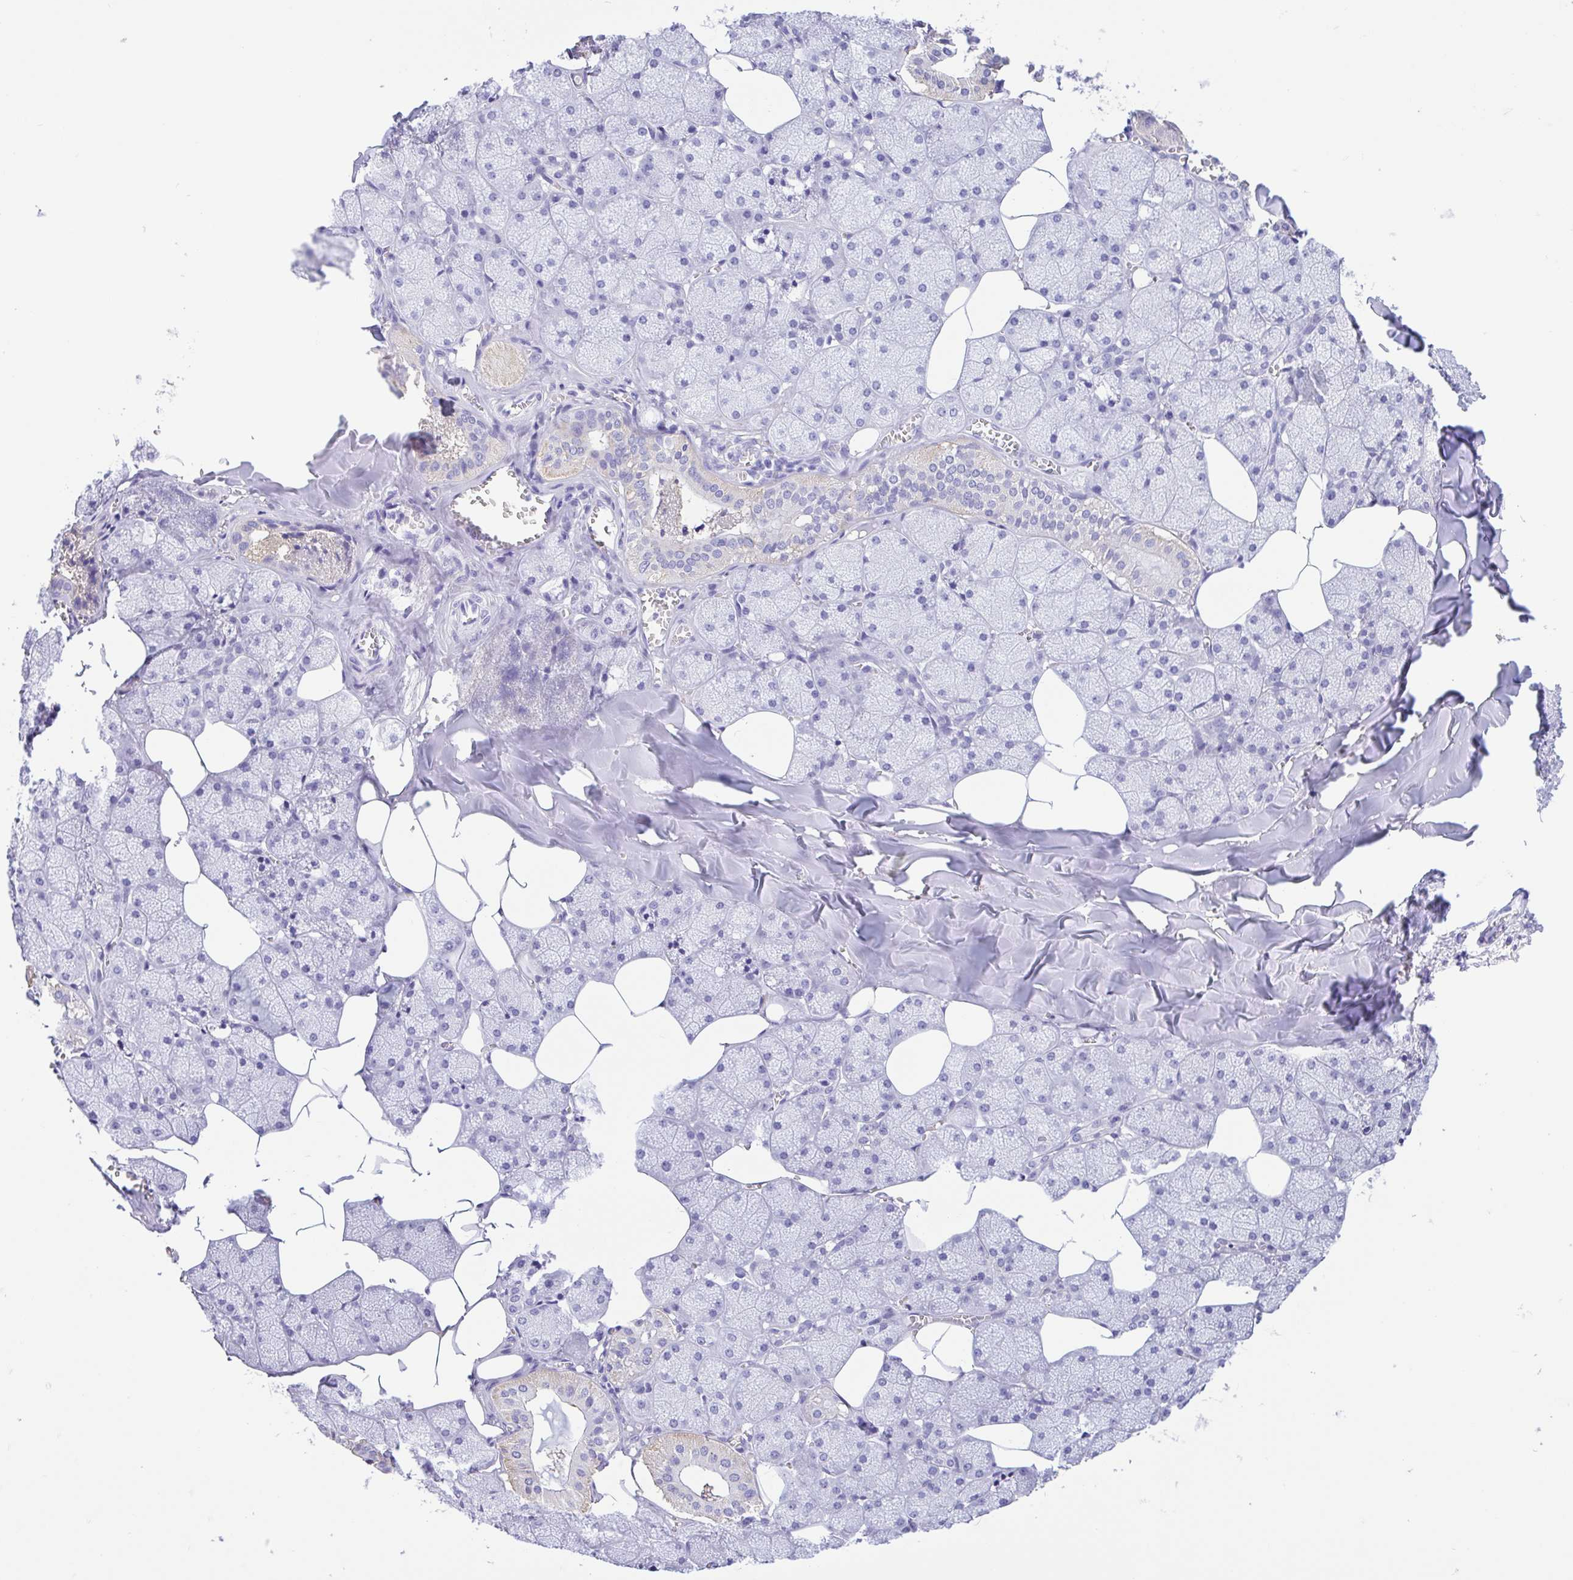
{"staining": {"intensity": "moderate", "quantity": "<25%", "location": "cytoplasmic/membranous"}, "tissue": "salivary gland", "cell_type": "Glandular cells", "image_type": "normal", "snomed": [{"axis": "morphology", "description": "Normal tissue, NOS"}, {"axis": "topography", "description": "Salivary gland"}, {"axis": "topography", "description": "Peripheral nerve tissue"}], "caption": "Human salivary gland stained with a brown dye exhibits moderate cytoplasmic/membranous positive staining in about <25% of glandular cells.", "gene": "ENSG00000274792", "patient": {"sex": "male", "age": 38}}